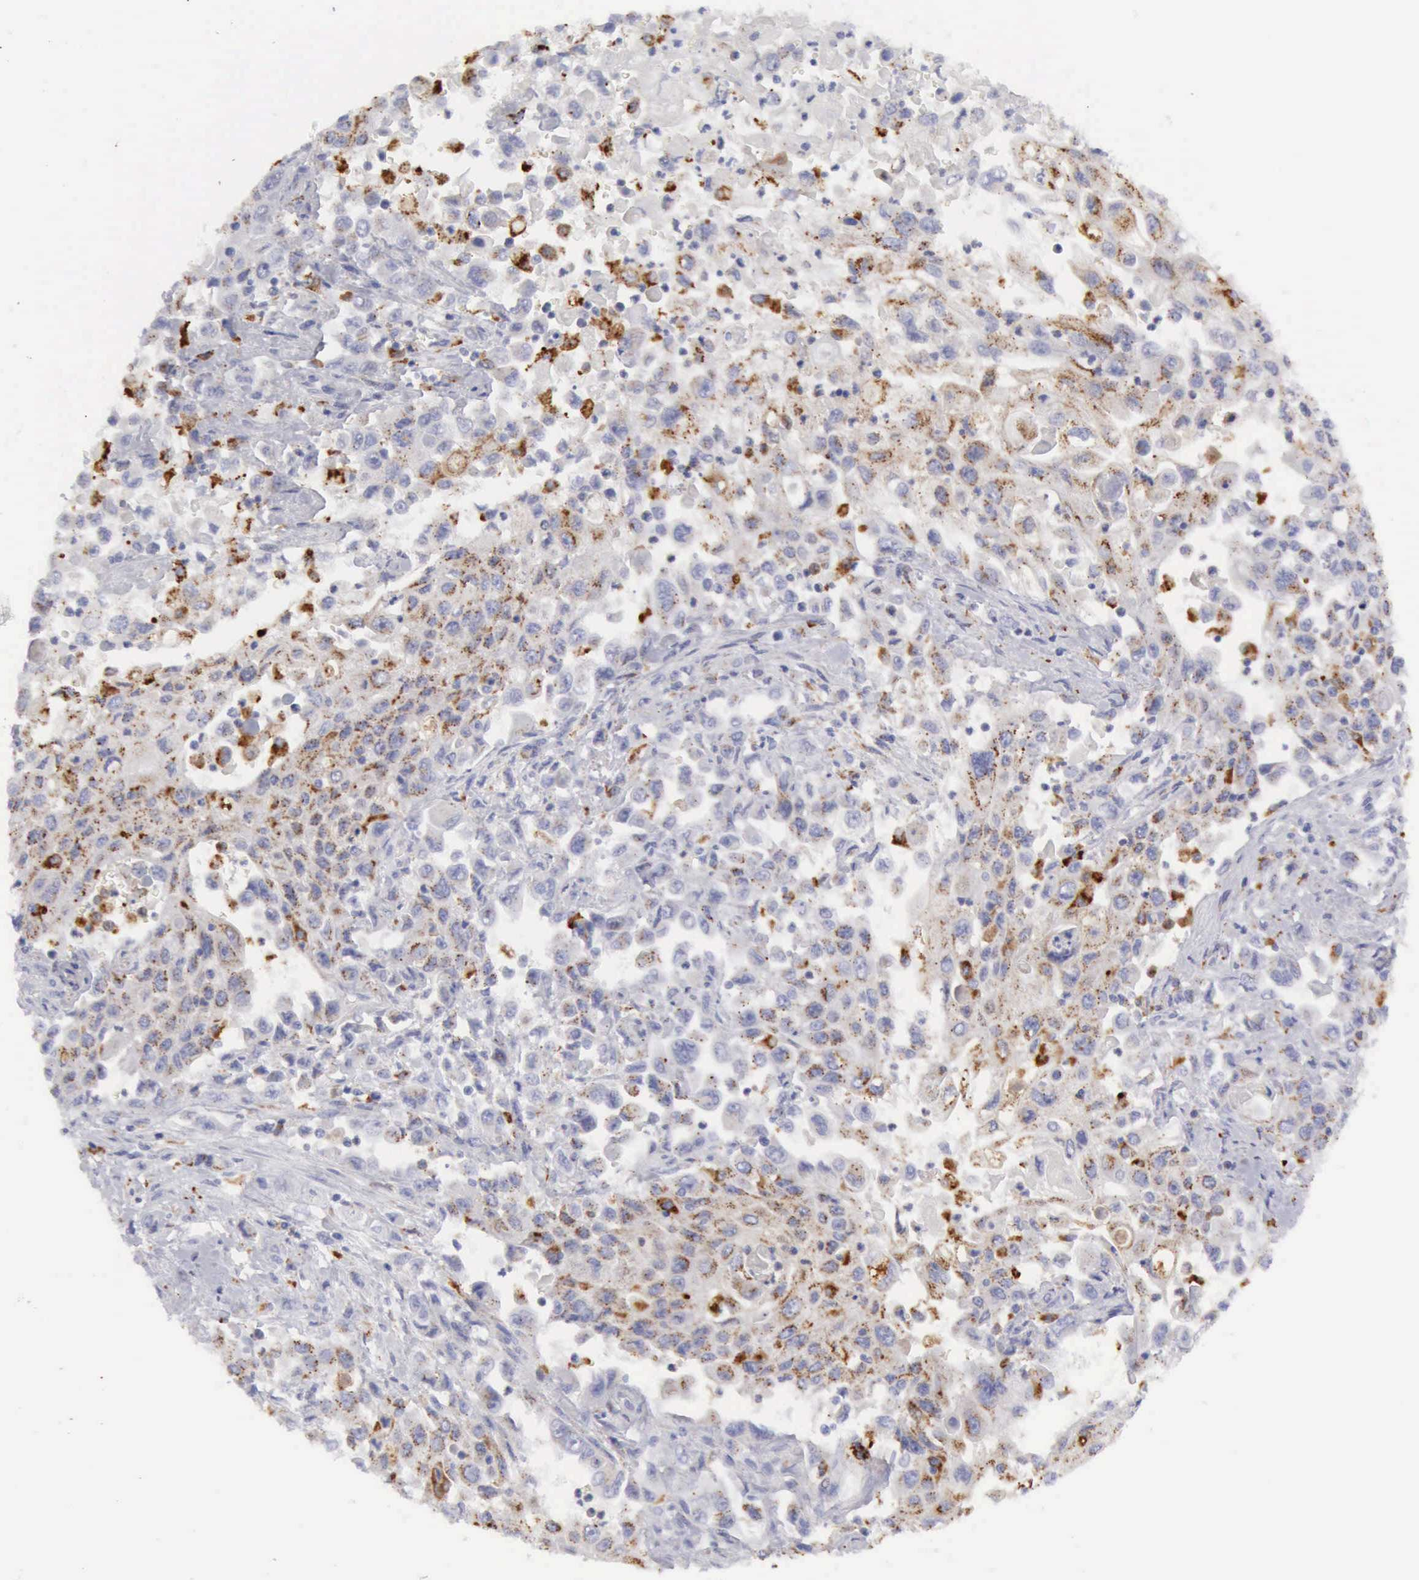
{"staining": {"intensity": "moderate", "quantity": "25%-75%", "location": "cytoplasmic/membranous"}, "tissue": "pancreatic cancer", "cell_type": "Tumor cells", "image_type": "cancer", "snomed": [{"axis": "morphology", "description": "Adenocarcinoma, NOS"}, {"axis": "topography", "description": "Pancreas"}], "caption": "Approximately 25%-75% of tumor cells in human pancreatic cancer display moderate cytoplasmic/membranous protein positivity as visualized by brown immunohistochemical staining.", "gene": "CTSS", "patient": {"sex": "male", "age": 70}}